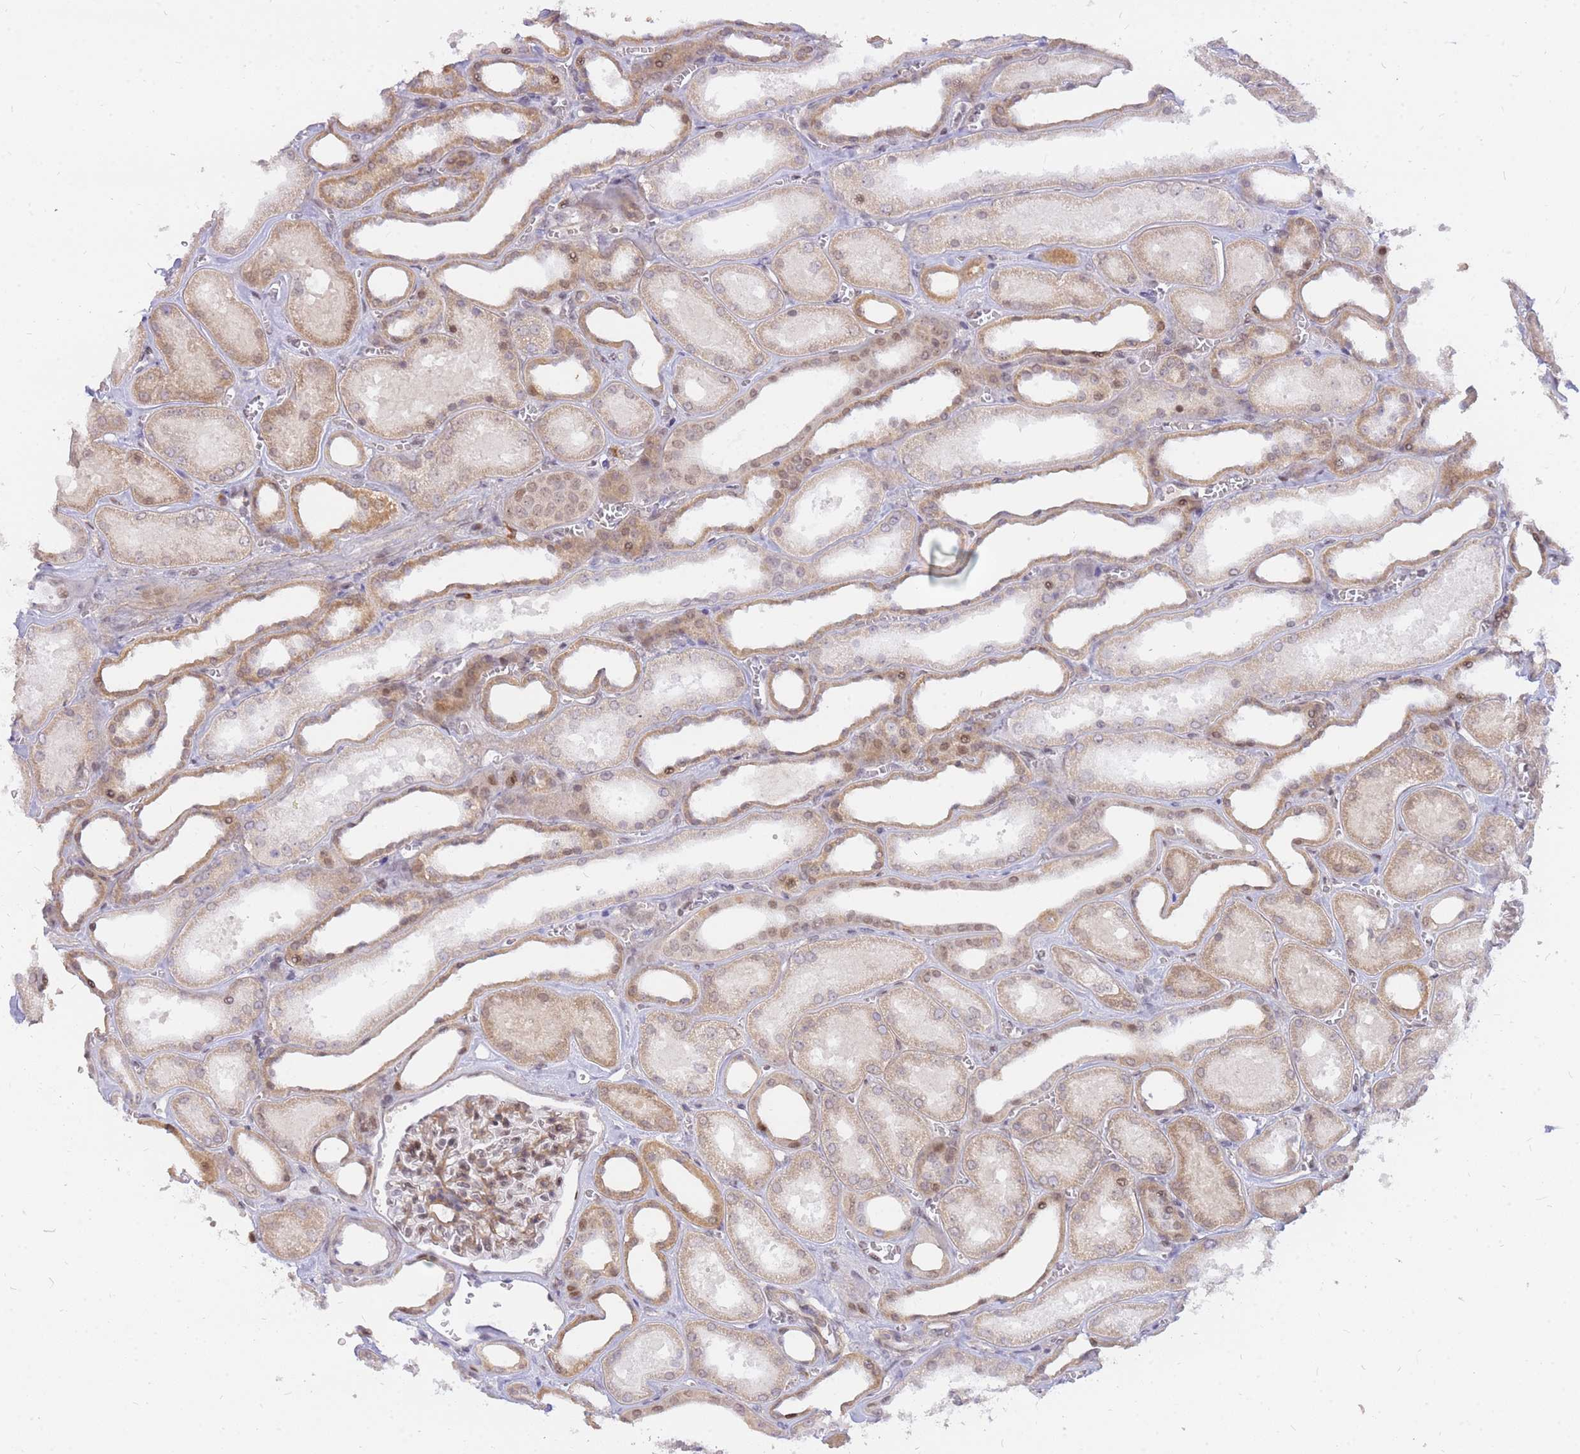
{"staining": {"intensity": "moderate", "quantity": "25%-75%", "location": "cytoplasmic/membranous,nuclear"}, "tissue": "kidney", "cell_type": "Cells in glomeruli", "image_type": "normal", "snomed": [{"axis": "morphology", "description": "Normal tissue, NOS"}, {"axis": "morphology", "description": "Adenocarcinoma, NOS"}, {"axis": "topography", "description": "Kidney"}], "caption": "IHC staining of benign kidney, which shows medium levels of moderate cytoplasmic/membranous,nuclear expression in about 25%-75% of cells in glomeruli indicating moderate cytoplasmic/membranous,nuclear protein staining. The staining was performed using DAB (brown) for protein detection and nuclei were counterstained in hematoxylin (blue).", "gene": "TLE2", "patient": {"sex": "female", "age": 68}}